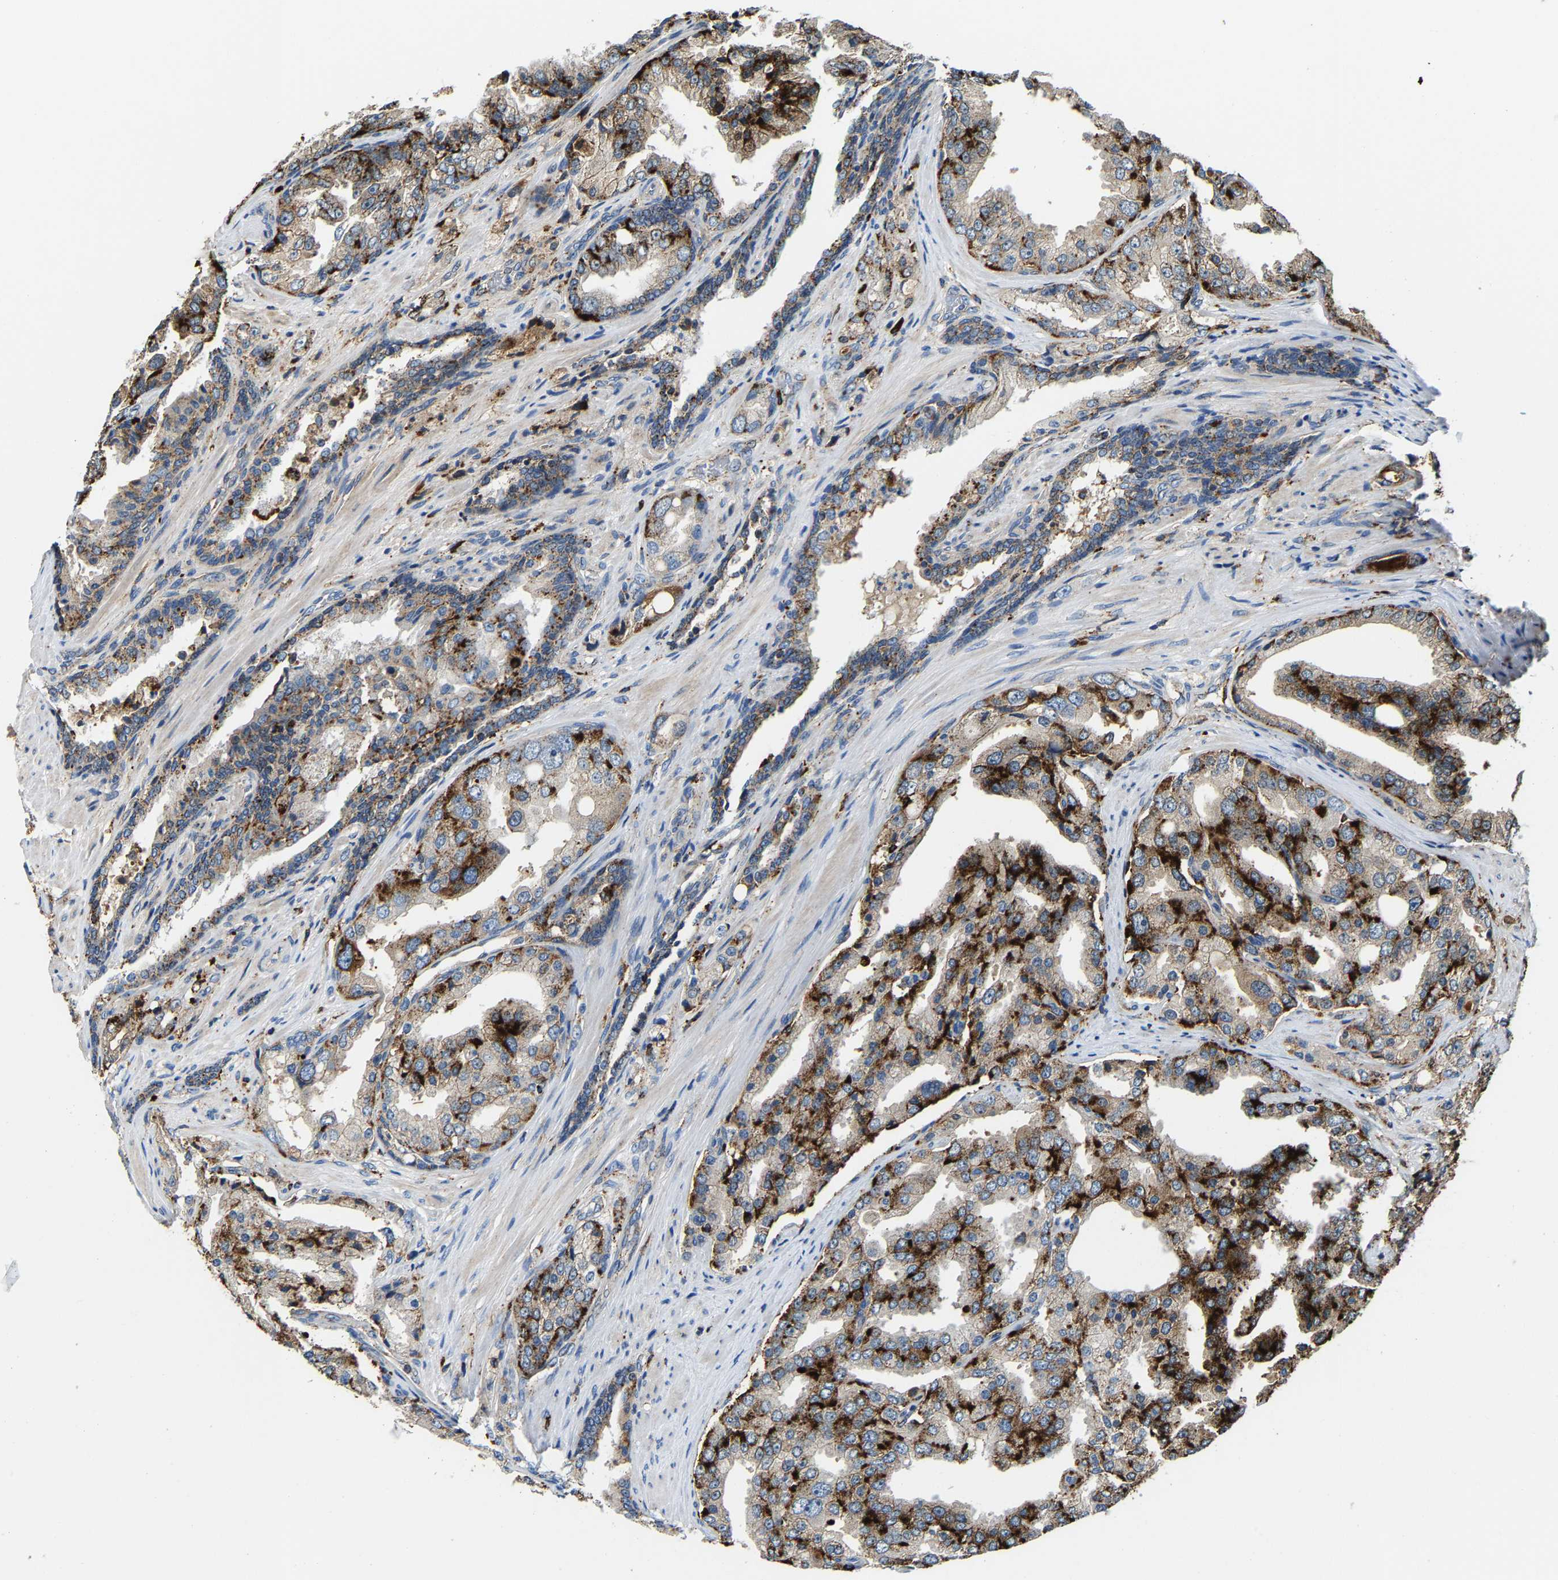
{"staining": {"intensity": "strong", "quantity": "25%-75%", "location": "cytoplasmic/membranous"}, "tissue": "prostate cancer", "cell_type": "Tumor cells", "image_type": "cancer", "snomed": [{"axis": "morphology", "description": "Adenocarcinoma, High grade"}, {"axis": "topography", "description": "Prostate"}], "caption": "Immunohistochemical staining of human high-grade adenocarcinoma (prostate) reveals strong cytoplasmic/membranous protein staining in approximately 25%-75% of tumor cells.", "gene": "DPP7", "patient": {"sex": "male", "age": 50}}